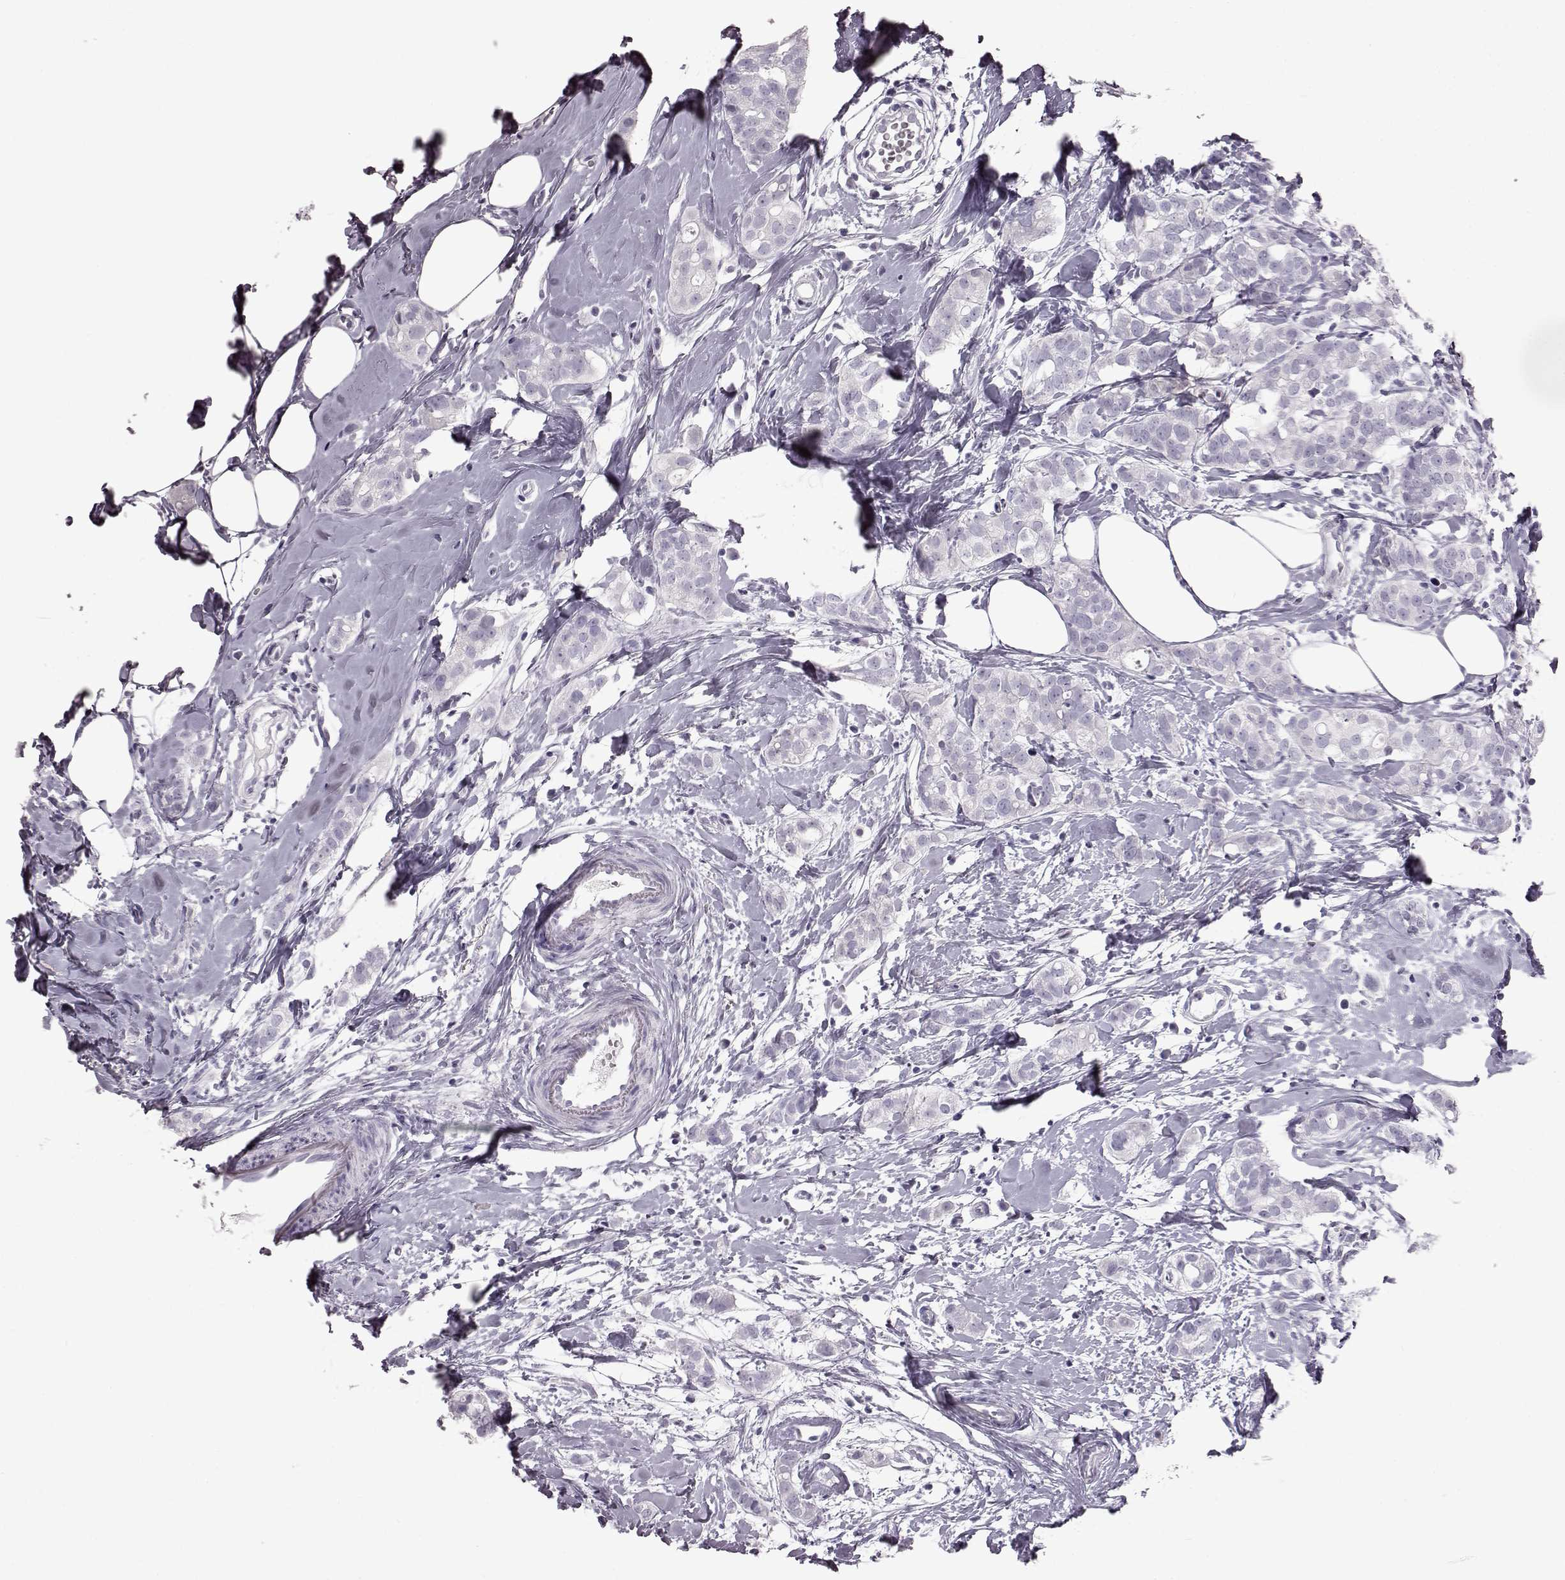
{"staining": {"intensity": "negative", "quantity": "none", "location": "none"}, "tissue": "breast cancer", "cell_type": "Tumor cells", "image_type": "cancer", "snomed": [{"axis": "morphology", "description": "Duct carcinoma"}, {"axis": "topography", "description": "Breast"}], "caption": "This is a image of immunohistochemistry staining of breast infiltrating ductal carcinoma, which shows no staining in tumor cells.", "gene": "TCHHL1", "patient": {"sex": "female", "age": 40}}